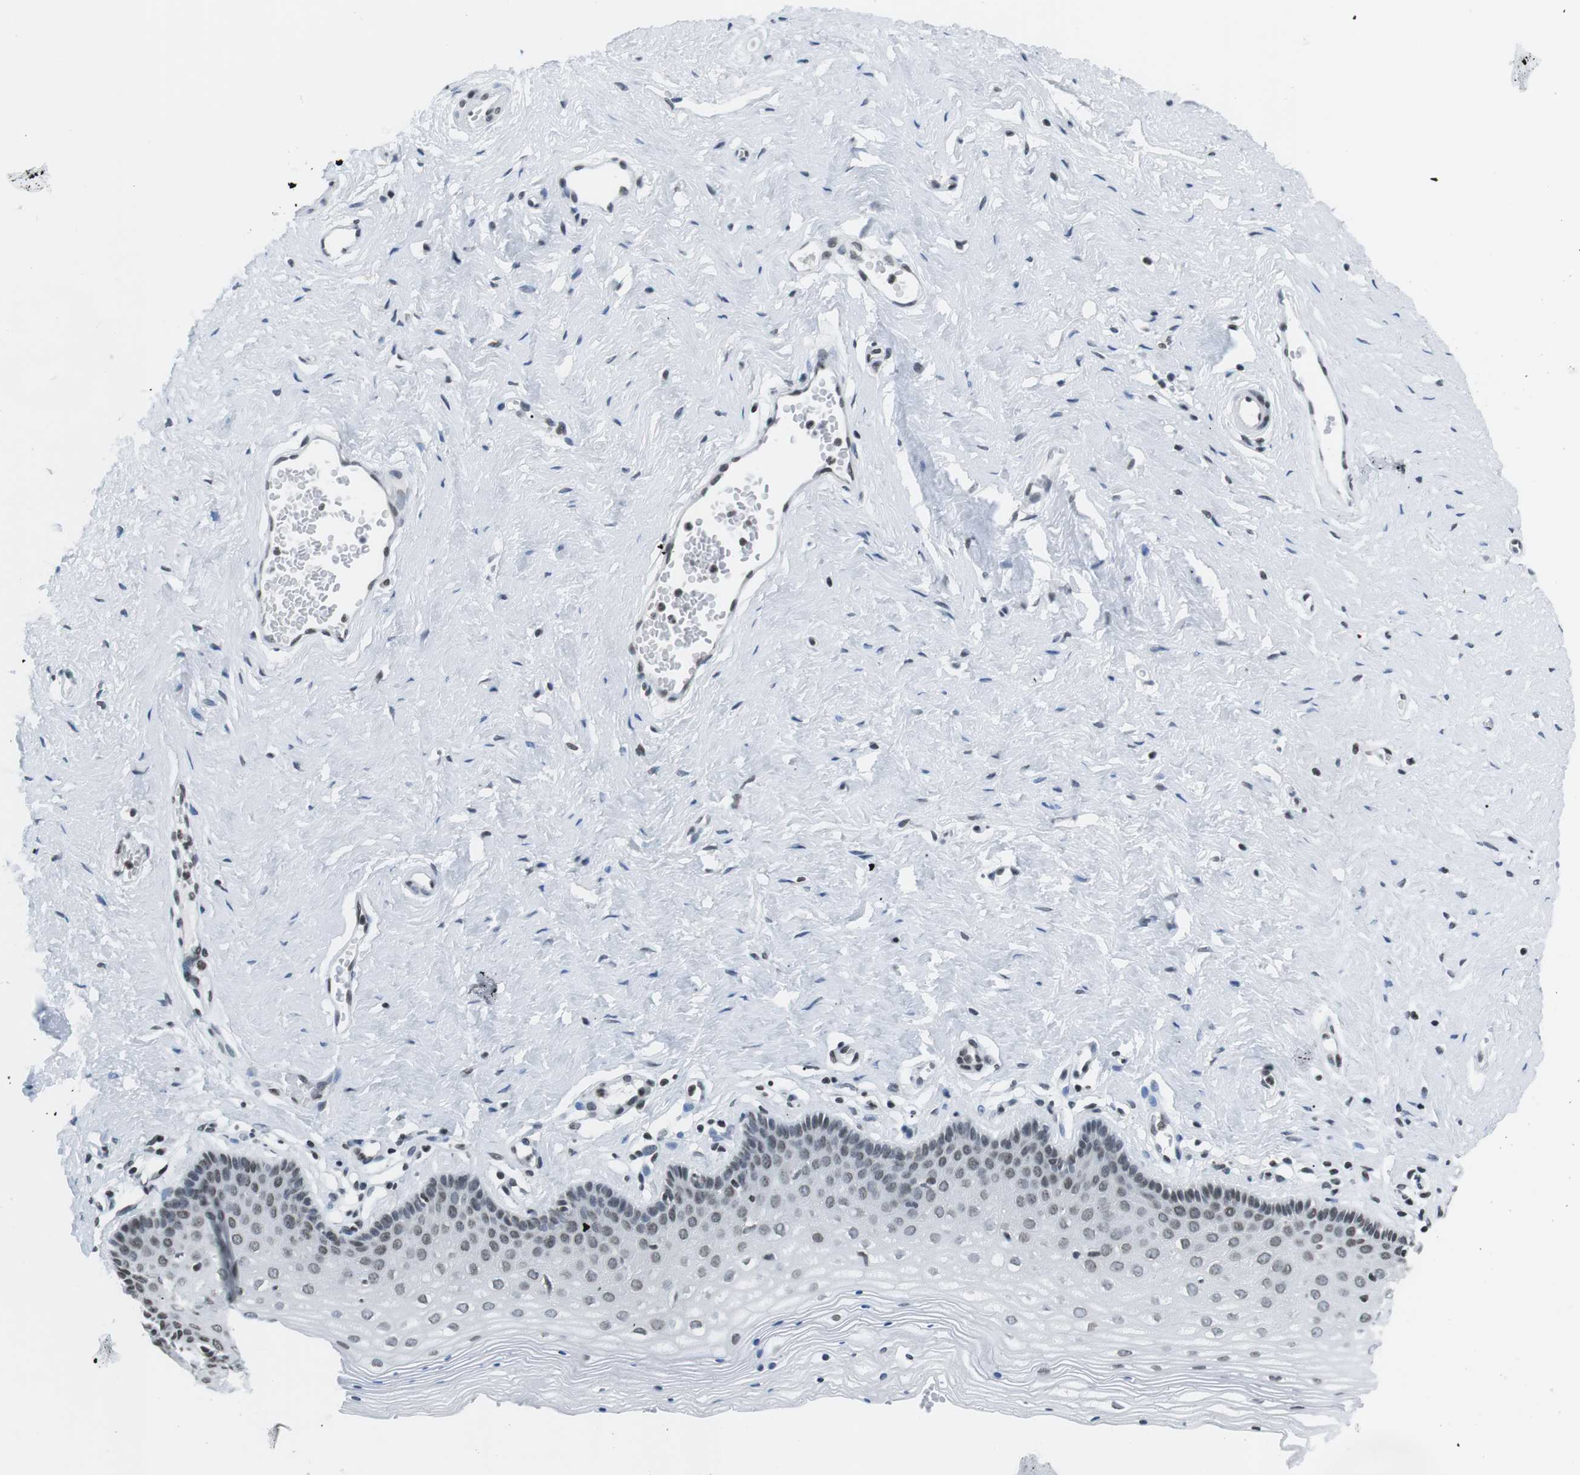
{"staining": {"intensity": "weak", "quantity": "<25%", "location": "nuclear"}, "tissue": "vagina", "cell_type": "Squamous epithelial cells", "image_type": "normal", "snomed": [{"axis": "morphology", "description": "Normal tissue, NOS"}, {"axis": "topography", "description": "Vagina"}], "caption": "High magnification brightfield microscopy of benign vagina stained with DAB (3,3'-diaminobenzidine) (brown) and counterstained with hematoxylin (blue): squamous epithelial cells show no significant positivity. (Brightfield microscopy of DAB (3,3'-diaminobenzidine) immunohistochemistry (IHC) at high magnification).", "gene": "E2F2", "patient": {"sex": "female", "age": 32}}